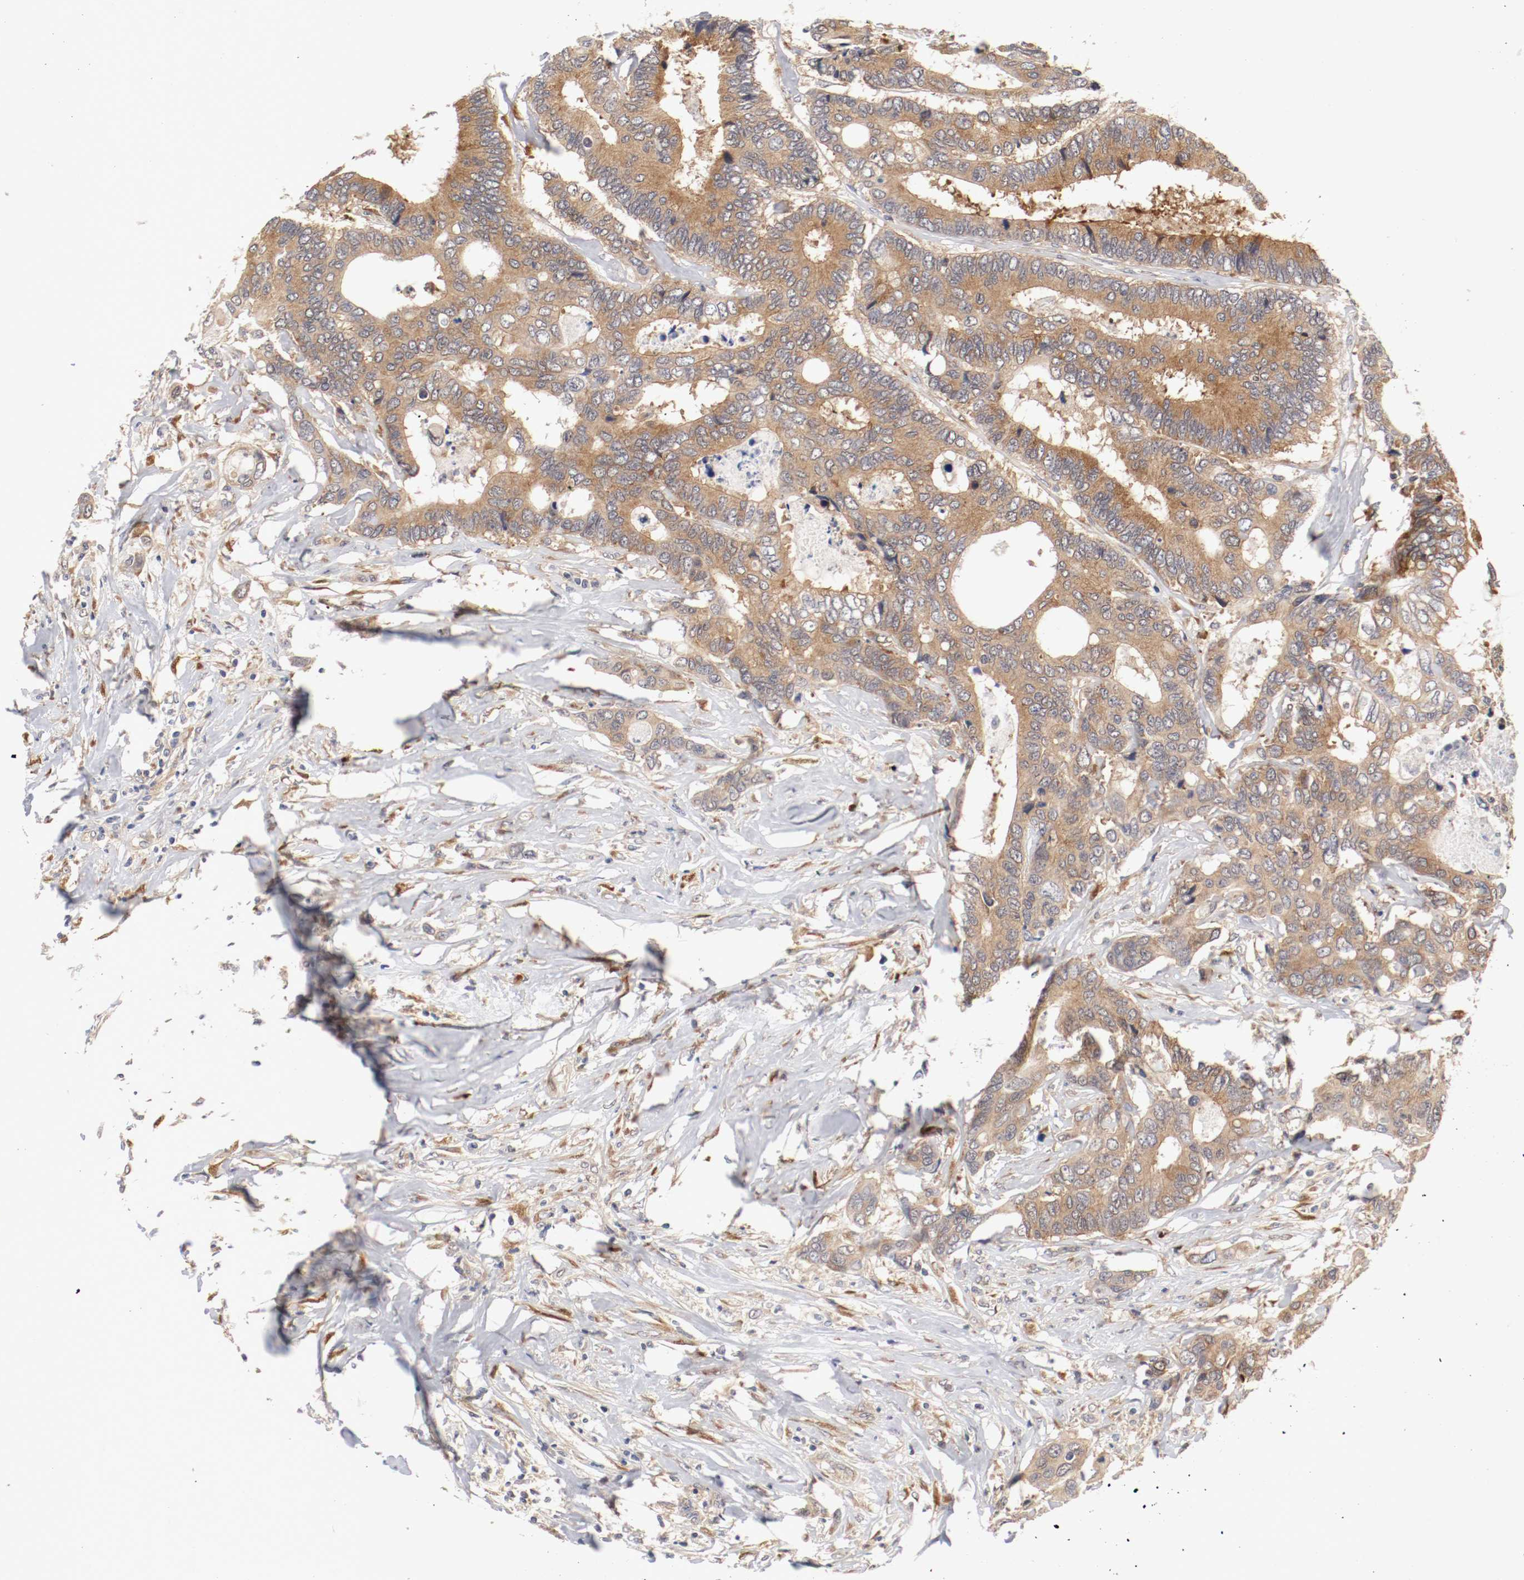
{"staining": {"intensity": "moderate", "quantity": ">75%", "location": "cytoplasmic/membranous"}, "tissue": "colorectal cancer", "cell_type": "Tumor cells", "image_type": "cancer", "snomed": [{"axis": "morphology", "description": "Adenocarcinoma, NOS"}, {"axis": "topography", "description": "Rectum"}], "caption": "A brown stain labels moderate cytoplasmic/membranous positivity of a protein in colorectal cancer (adenocarcinoma) tumor cells.", "gene": "FKBP3", "patient": {"sex": "male", "age": 55}}